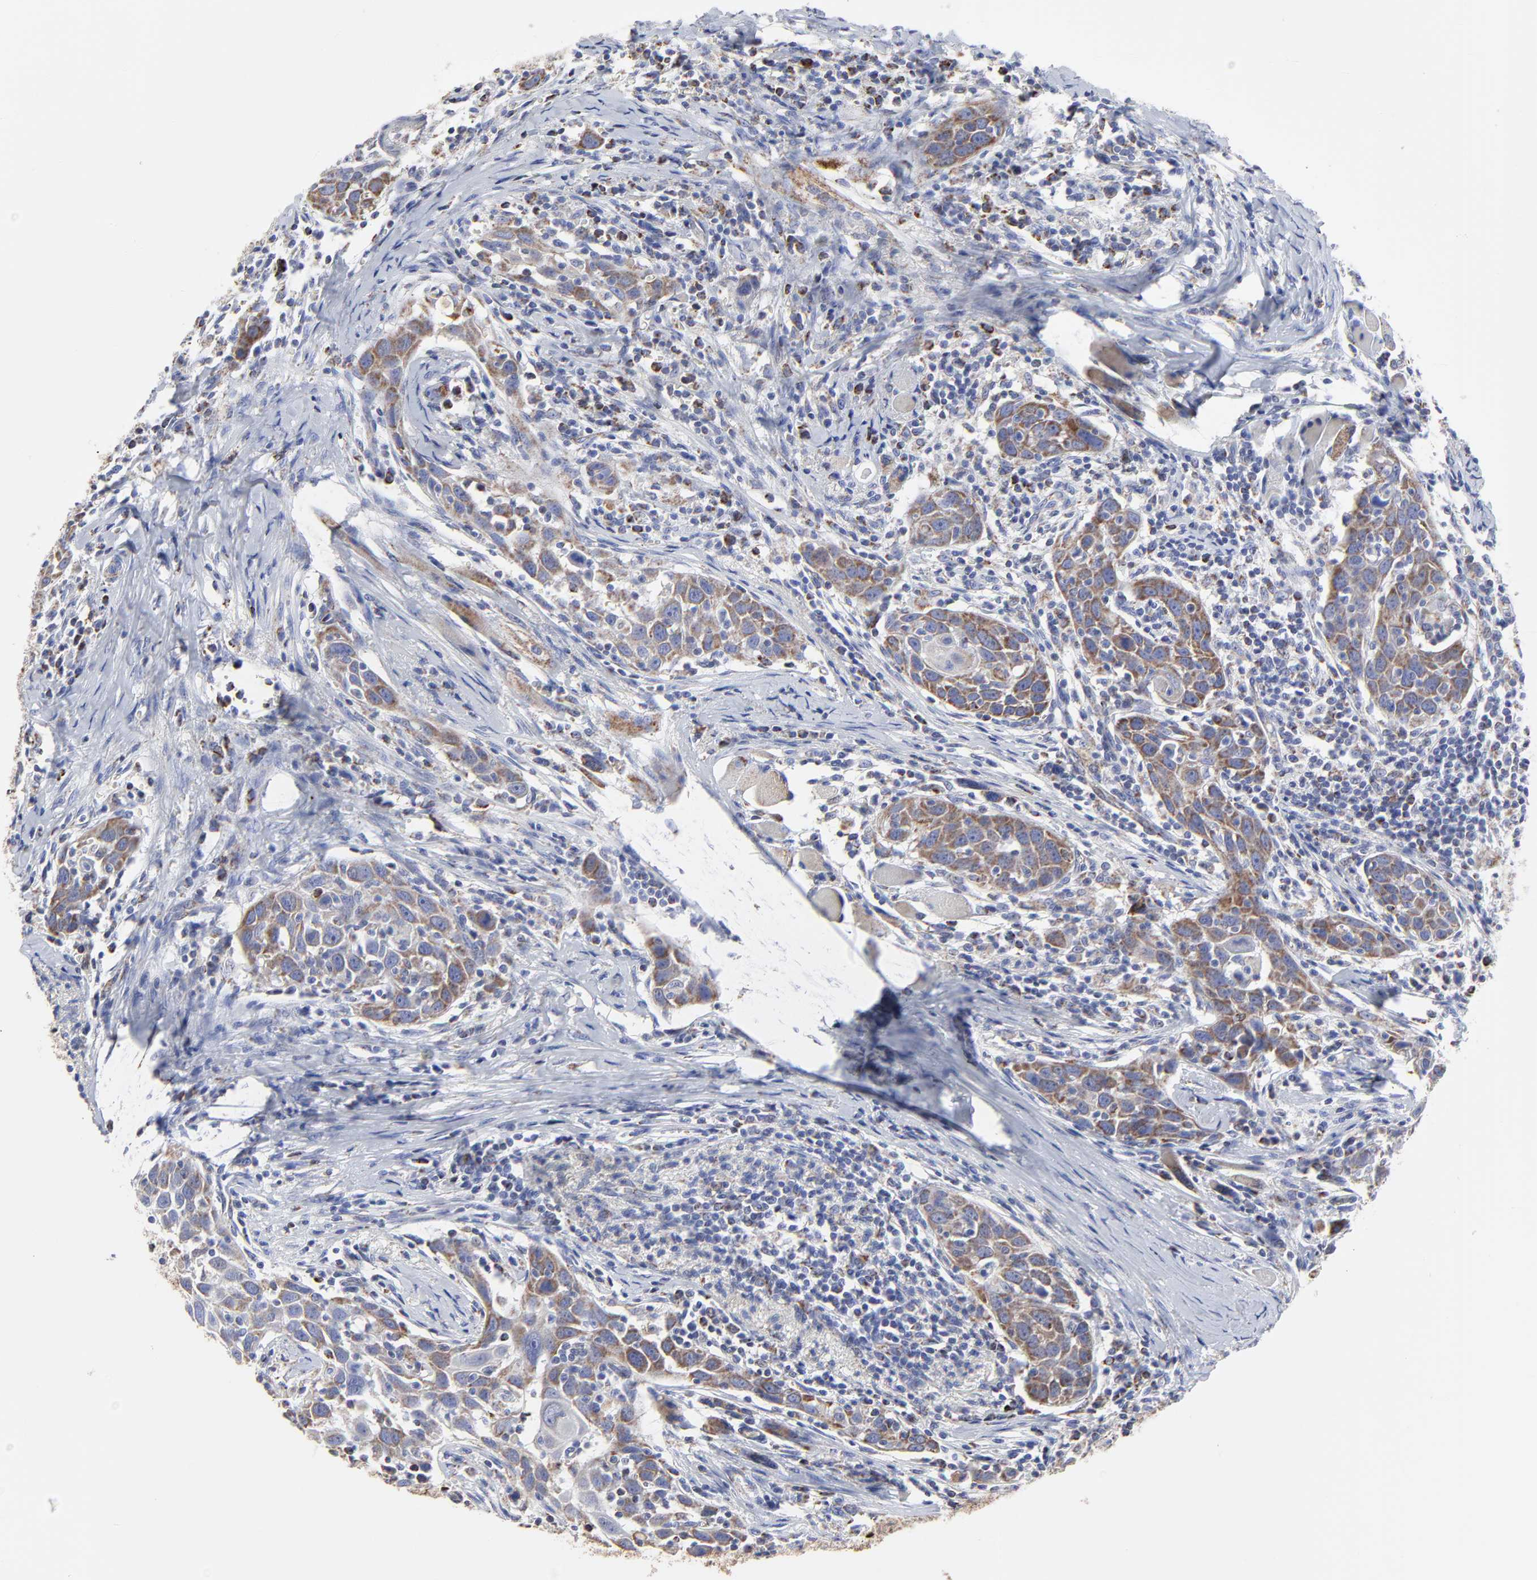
{"staining": {"intensity": "moderate", "quantity": ">75%", "location": "cytoplasmic/membranous"}, "tissue": "head and neck cancer", "cell_type": "Tumor cells", "image_type": "cancer", "snomed": [{"axis": "morphology", "description": "Squamous cell carcinoma, NOS"}, {"axis": "topography", "description": "Oral tissue"}, {"axis": "topography", "description": "Head-Neck"}], "caption": "The micrograph reveals immunohistochemical staining of head and neck squamous cell carcinoma. There is moderate cytoplasmic/membranous staining is identified in about >75% of tumor cells. (DAB (3,3'-diaminobenzidine) IHC with brightfield microscopy, high magnification).", "gene": "PINK1", "patient": {"sex": "female", "age": 50}}